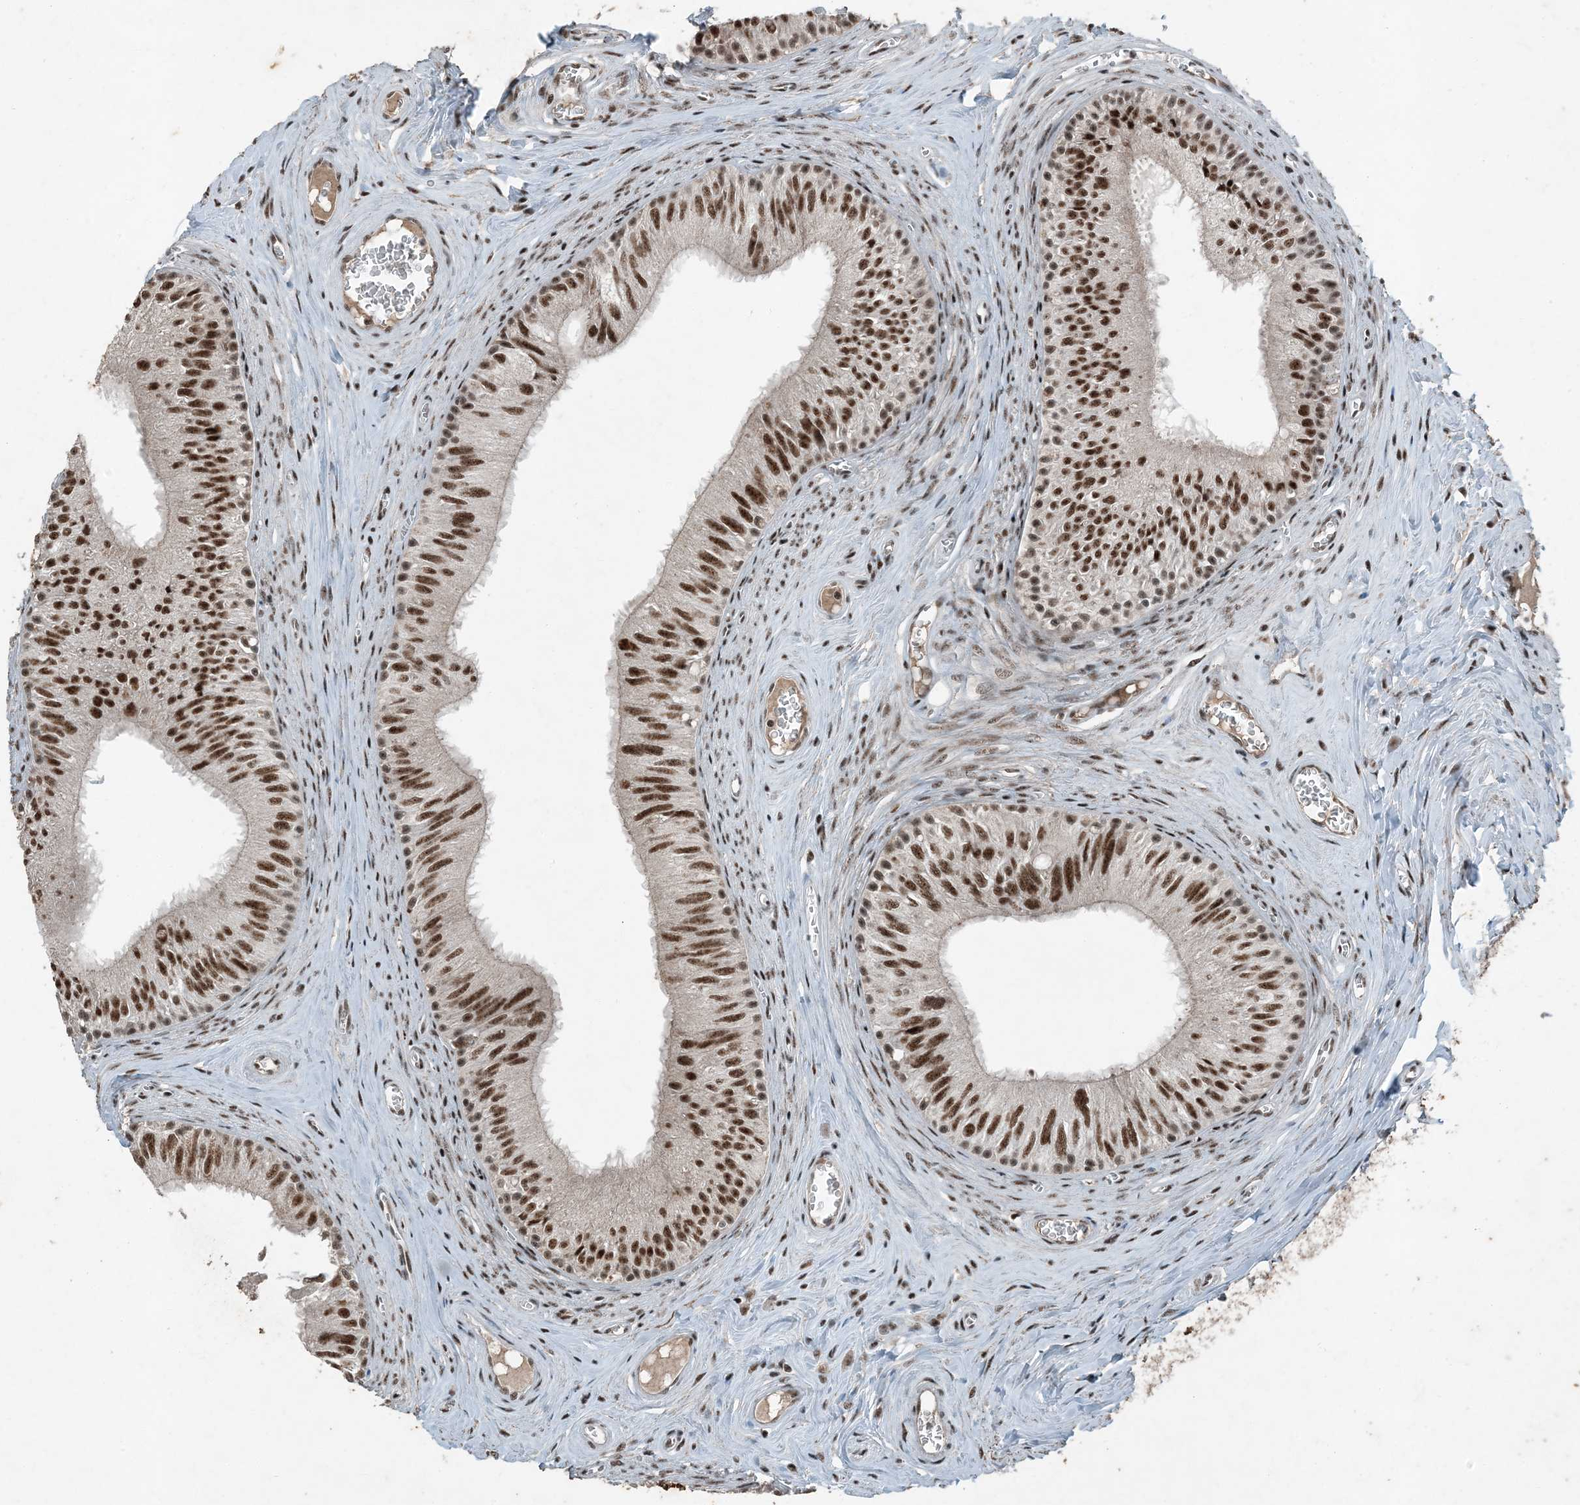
{"staining": {"intensity": "strong", "quantity": ">75%", "location": "cytoplasmic/membranous,nuclear"}, "tissue": "epididymis", "cell_type": "Glandular cells", "image_type": "normal", "snomed": [{"axis": "morphology", "description": "Normal tissue, NOS"}, {"axis": "topography", "description": "Epididymis"}], "caption": "The image exhibits a brown stain indicating the presence of a protein in the cytoplasmic/membranous,nuclear of glandular cells in epididymis. (IHC, brightfield microscopy, high magnification).", "gene": "TADA2B", "patient": {"sex": "male", "age": 46}}